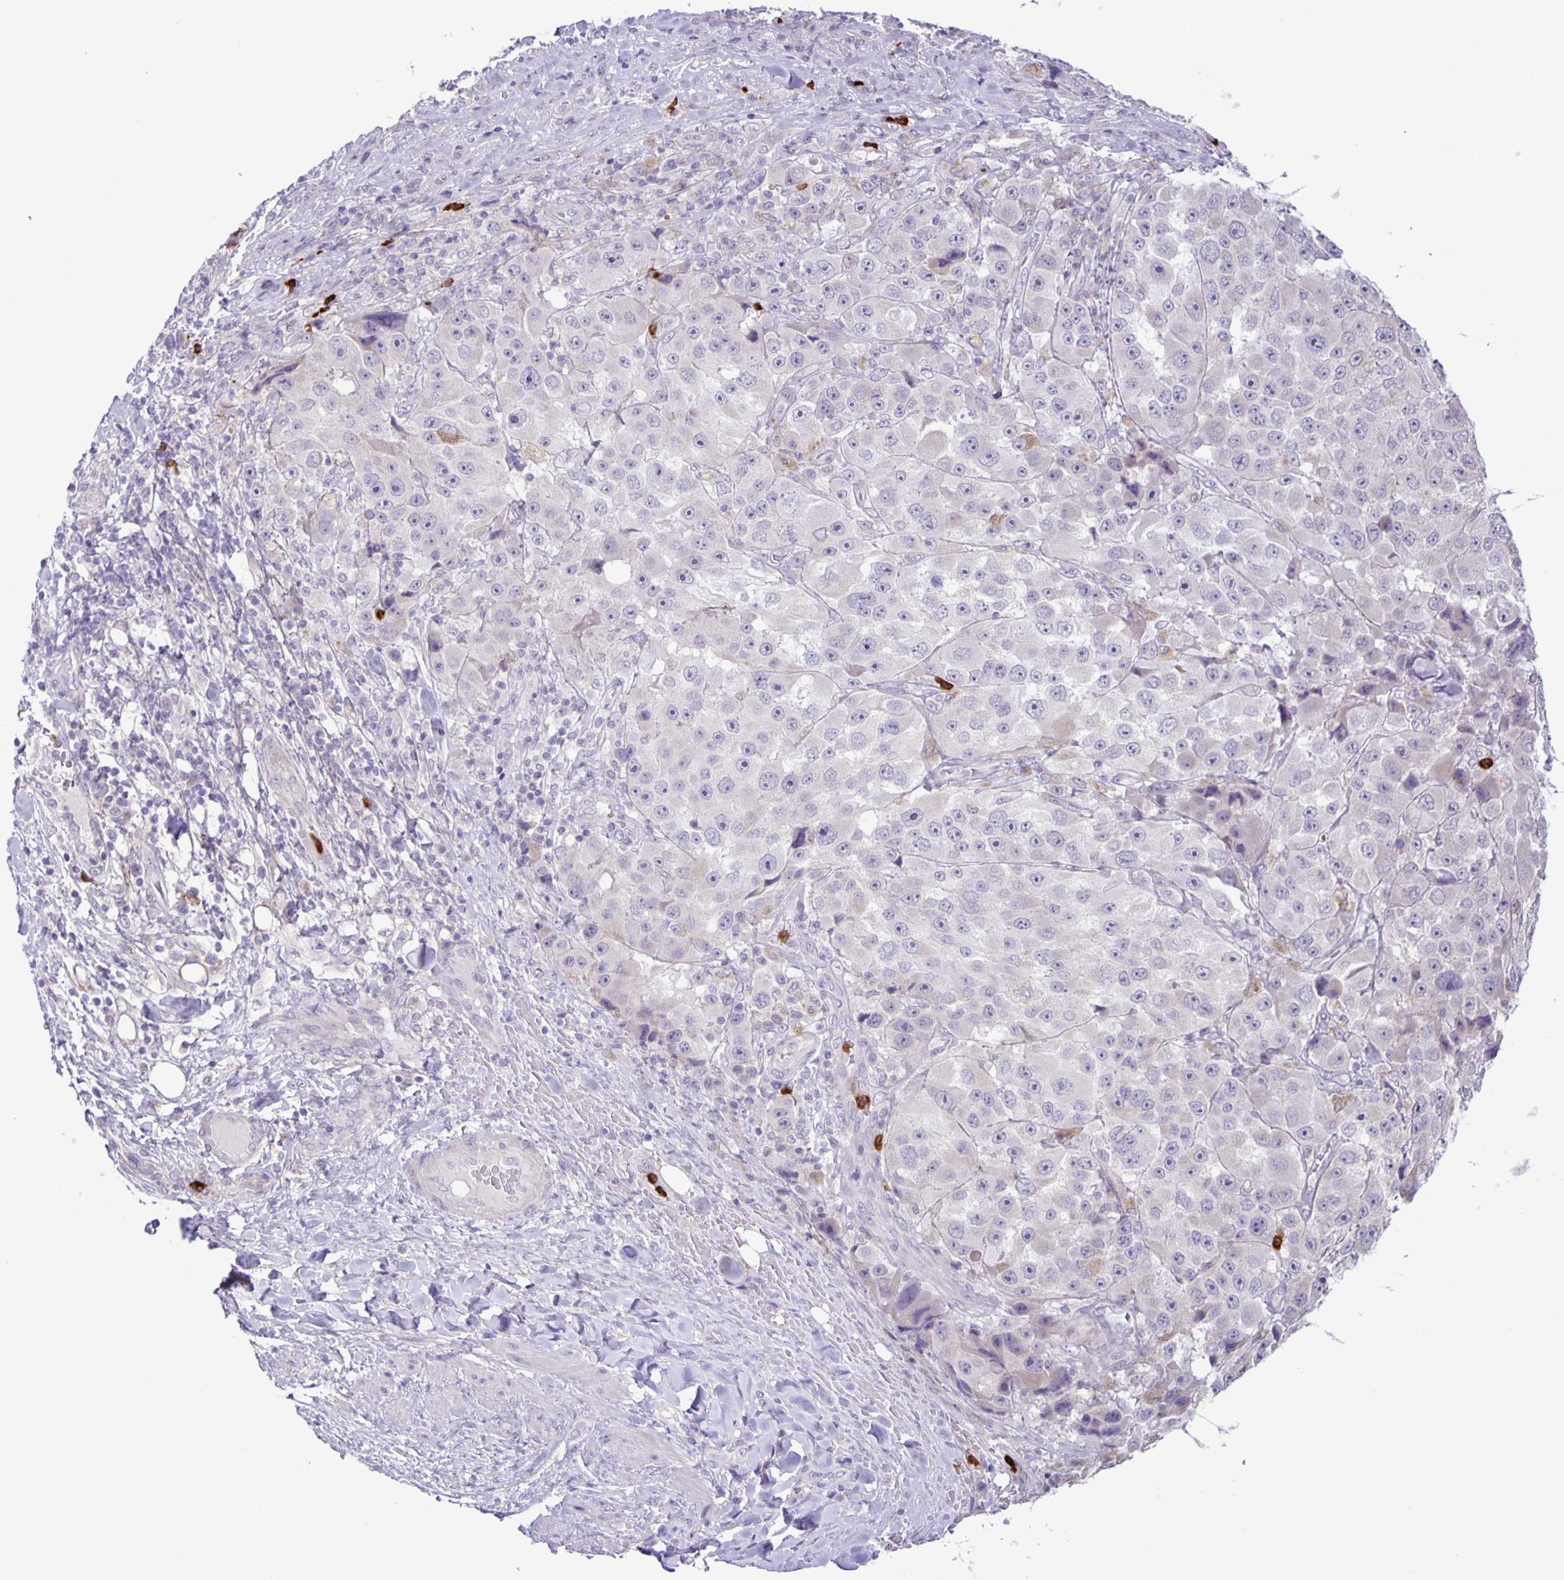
{"staining": {"intensity": "negative", "quantity": "none", "location": "none"}, "tissue": "melanoma", "cell_type": "Tumor cells", "image_type": "cancer", "snomed": [{"axis": "morphology", "description": "Malignant melanoma, Metastatic site"}, {"axis": "topography", "description": "Lymph node"}], "caption": "The histopathology image reveals no staining of tumor cells in melanoma. (DAB (3,3'-diaminobenzidine) immunohistochemistry with hematoxylin counter stain).", "gene": "ADCK1", "patient": {"sex": "male", "age": 62}}